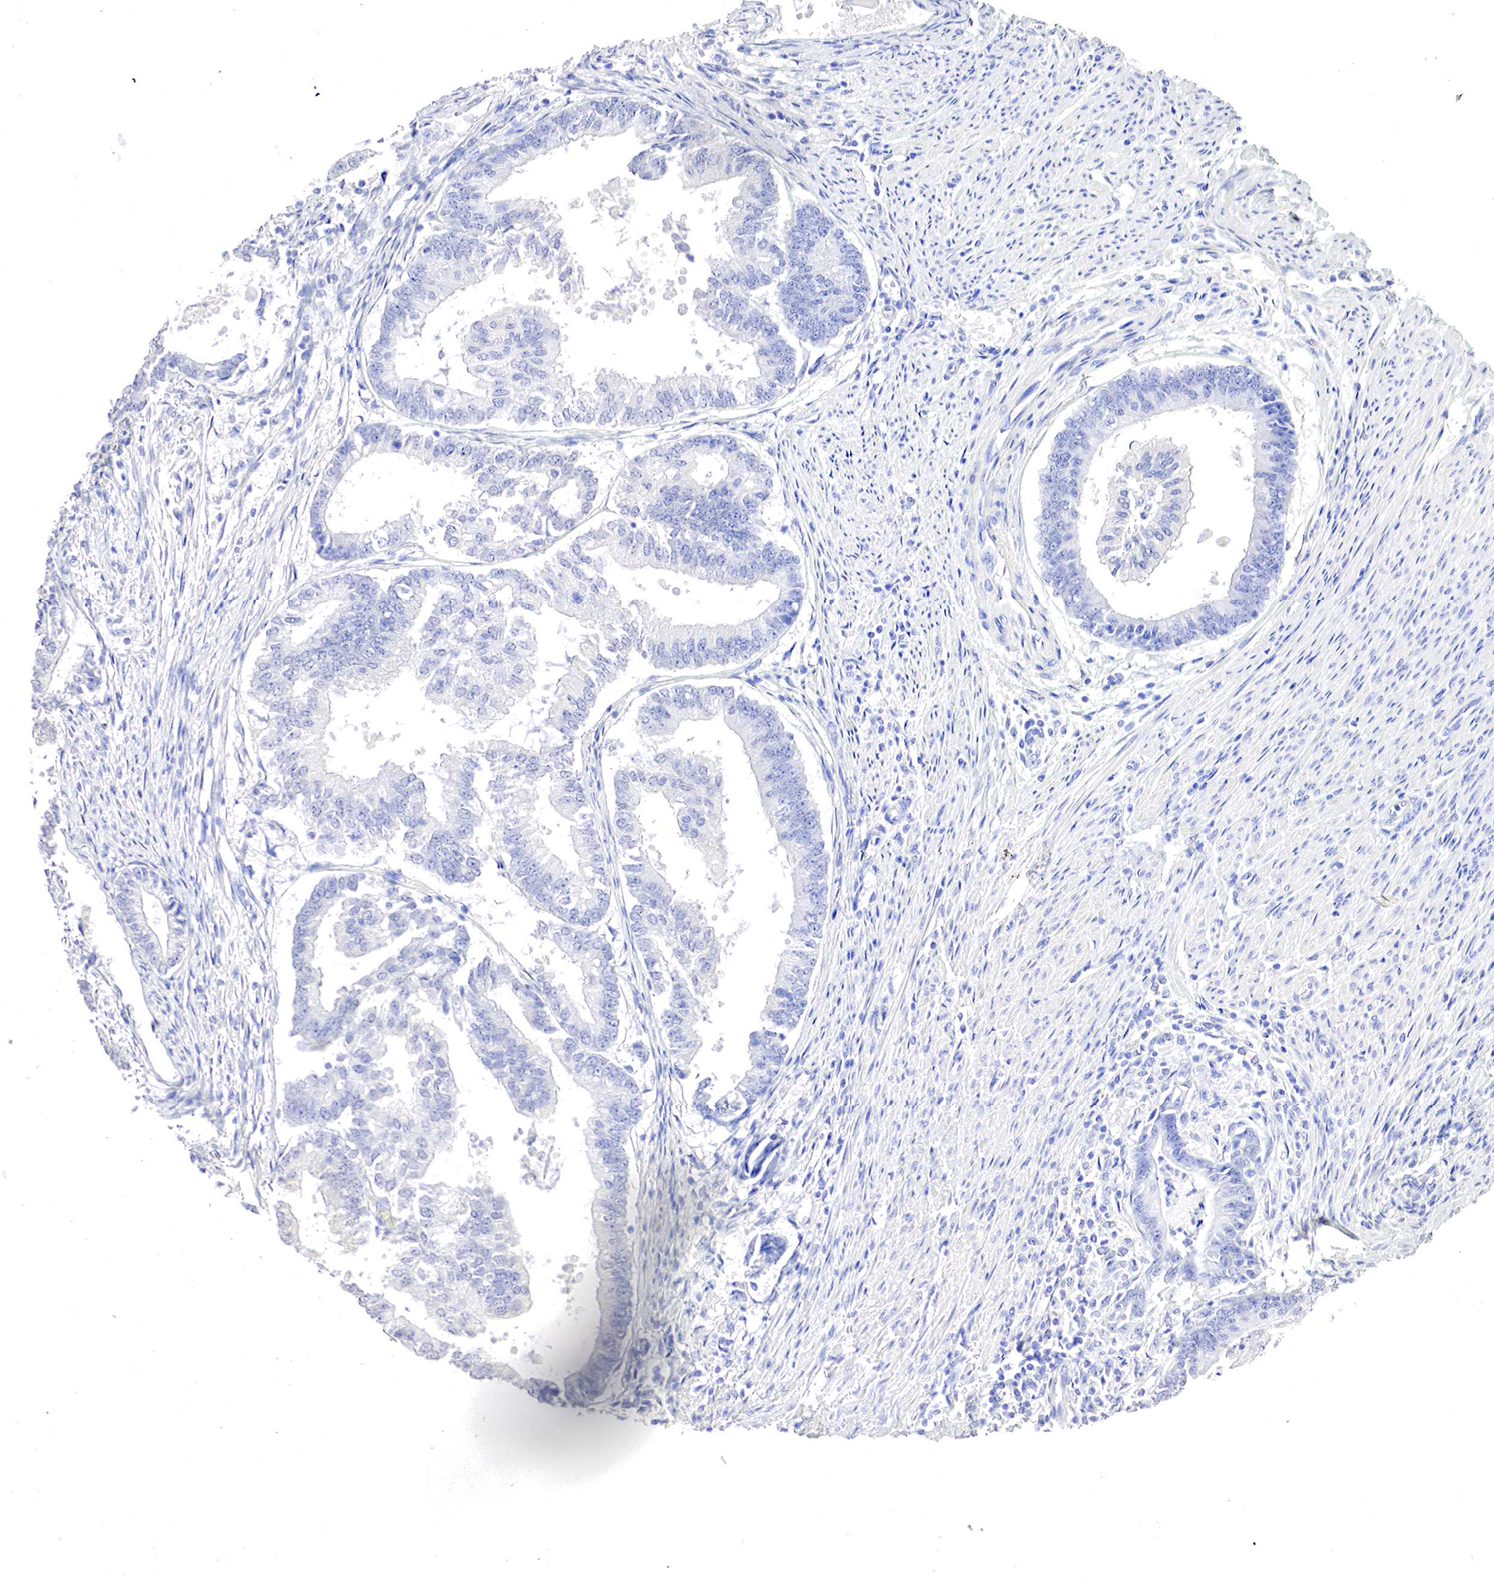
{"staining": {"intensity": "negative", "quantity": "none", "location": "none"}, "tissue": "endometrial cancer", "cell_type": "Tumor cells", "image_type": "cancer", "snomed": [{"axis": "morphology", "description": "Adenocarcinoma, NOS"}, {"axis": "topography", "description": "Endometrium"}], "caption": "IHC of adenocarcinoma (endometrial) demonstrates no expression in tumor cells.", "gene": "OTC", "patient": {"sex": "female", "age": 63}}